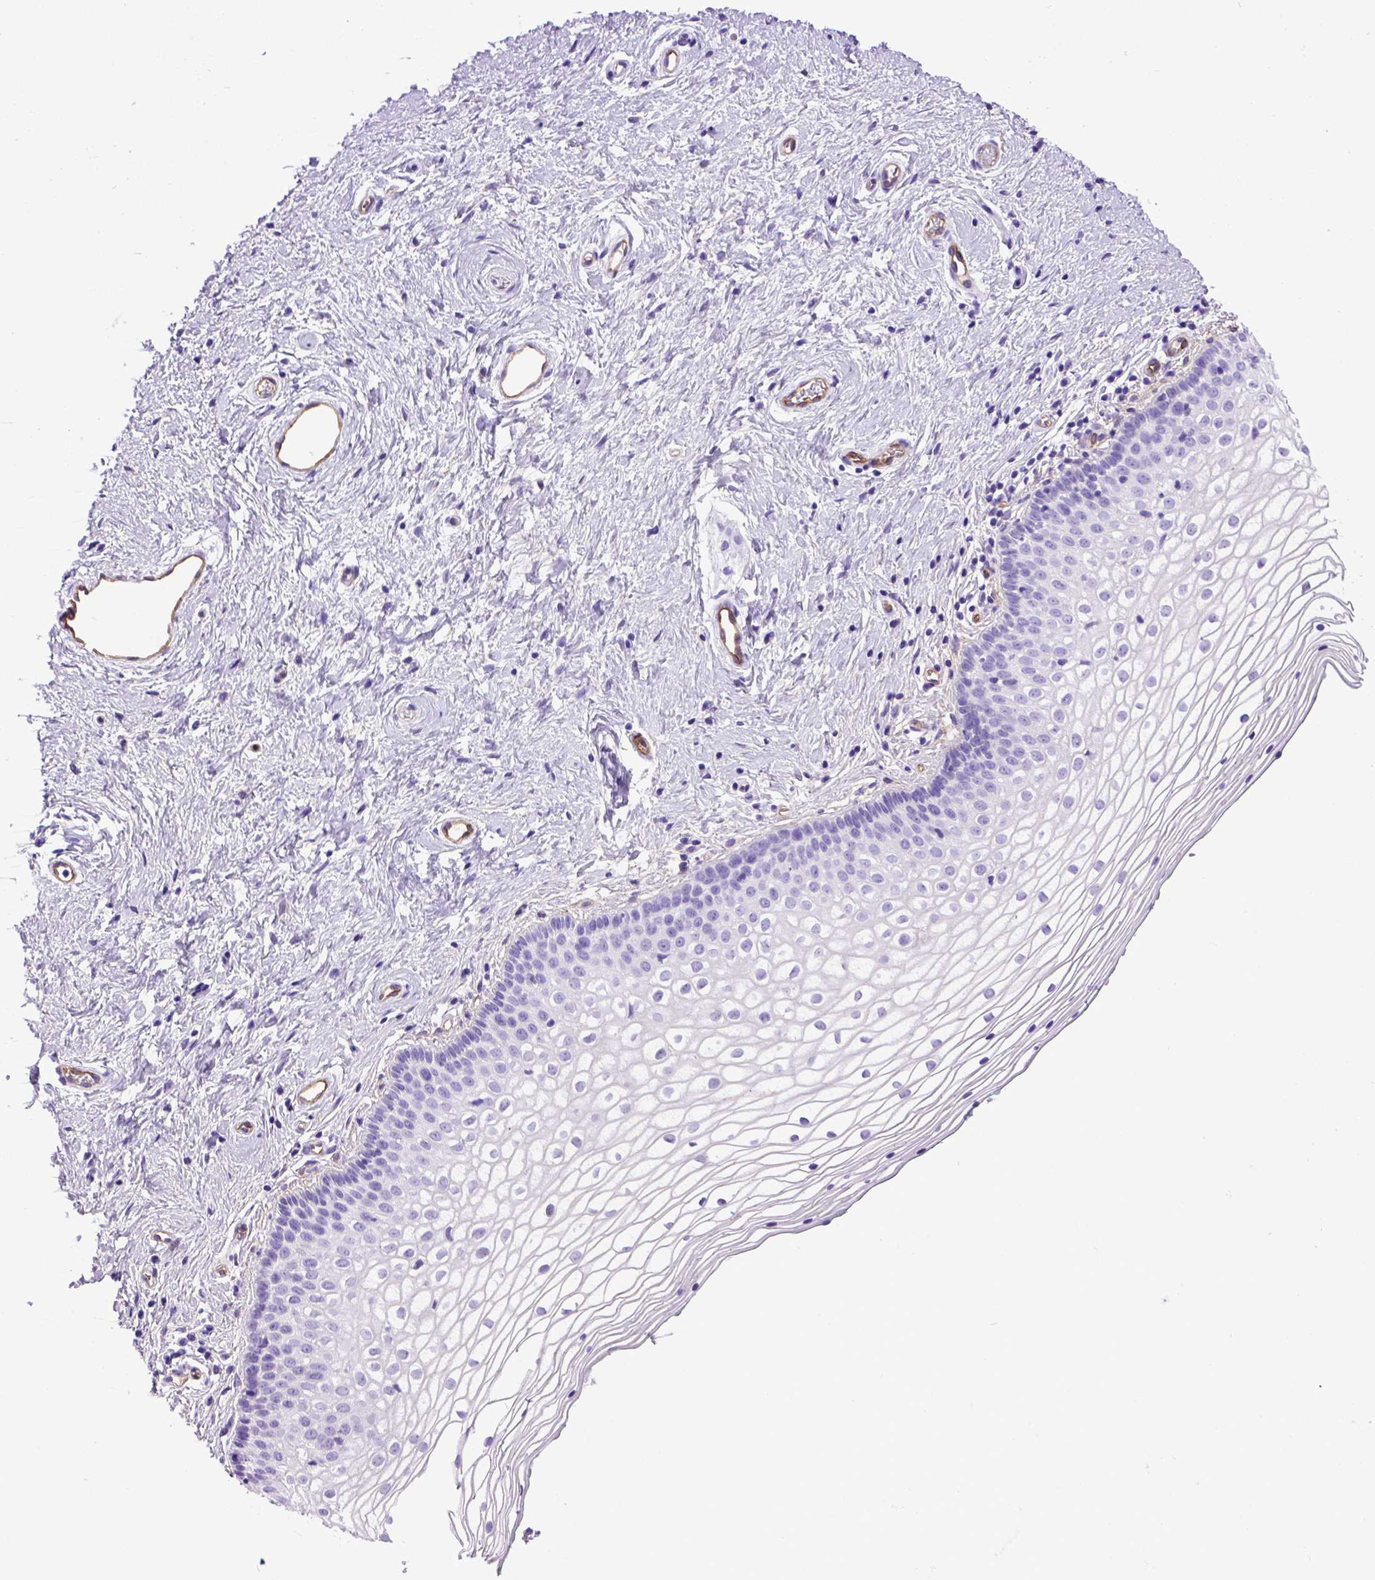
{"staining": {"intensity": "negative", "quantity": "none", "location": "none"}, "tissue": "vagina", "cell_type": "Squamous epithelial cells", "image_type": "normal", "snomed": [{"axis": "morphology", "description": "Normal tissue, NOS"}, {"axis": "topography", "description": "Vagina"}], "caption": "Squamous epithelial cells are negative for protein expression in normal human vagina. Brightfield microscopy of IHC stained with DAB (brown) and hematoxylin (blue), captured at high magnification.", "gene": "ENG", "patient": {"sex": "female", "age": 36}}